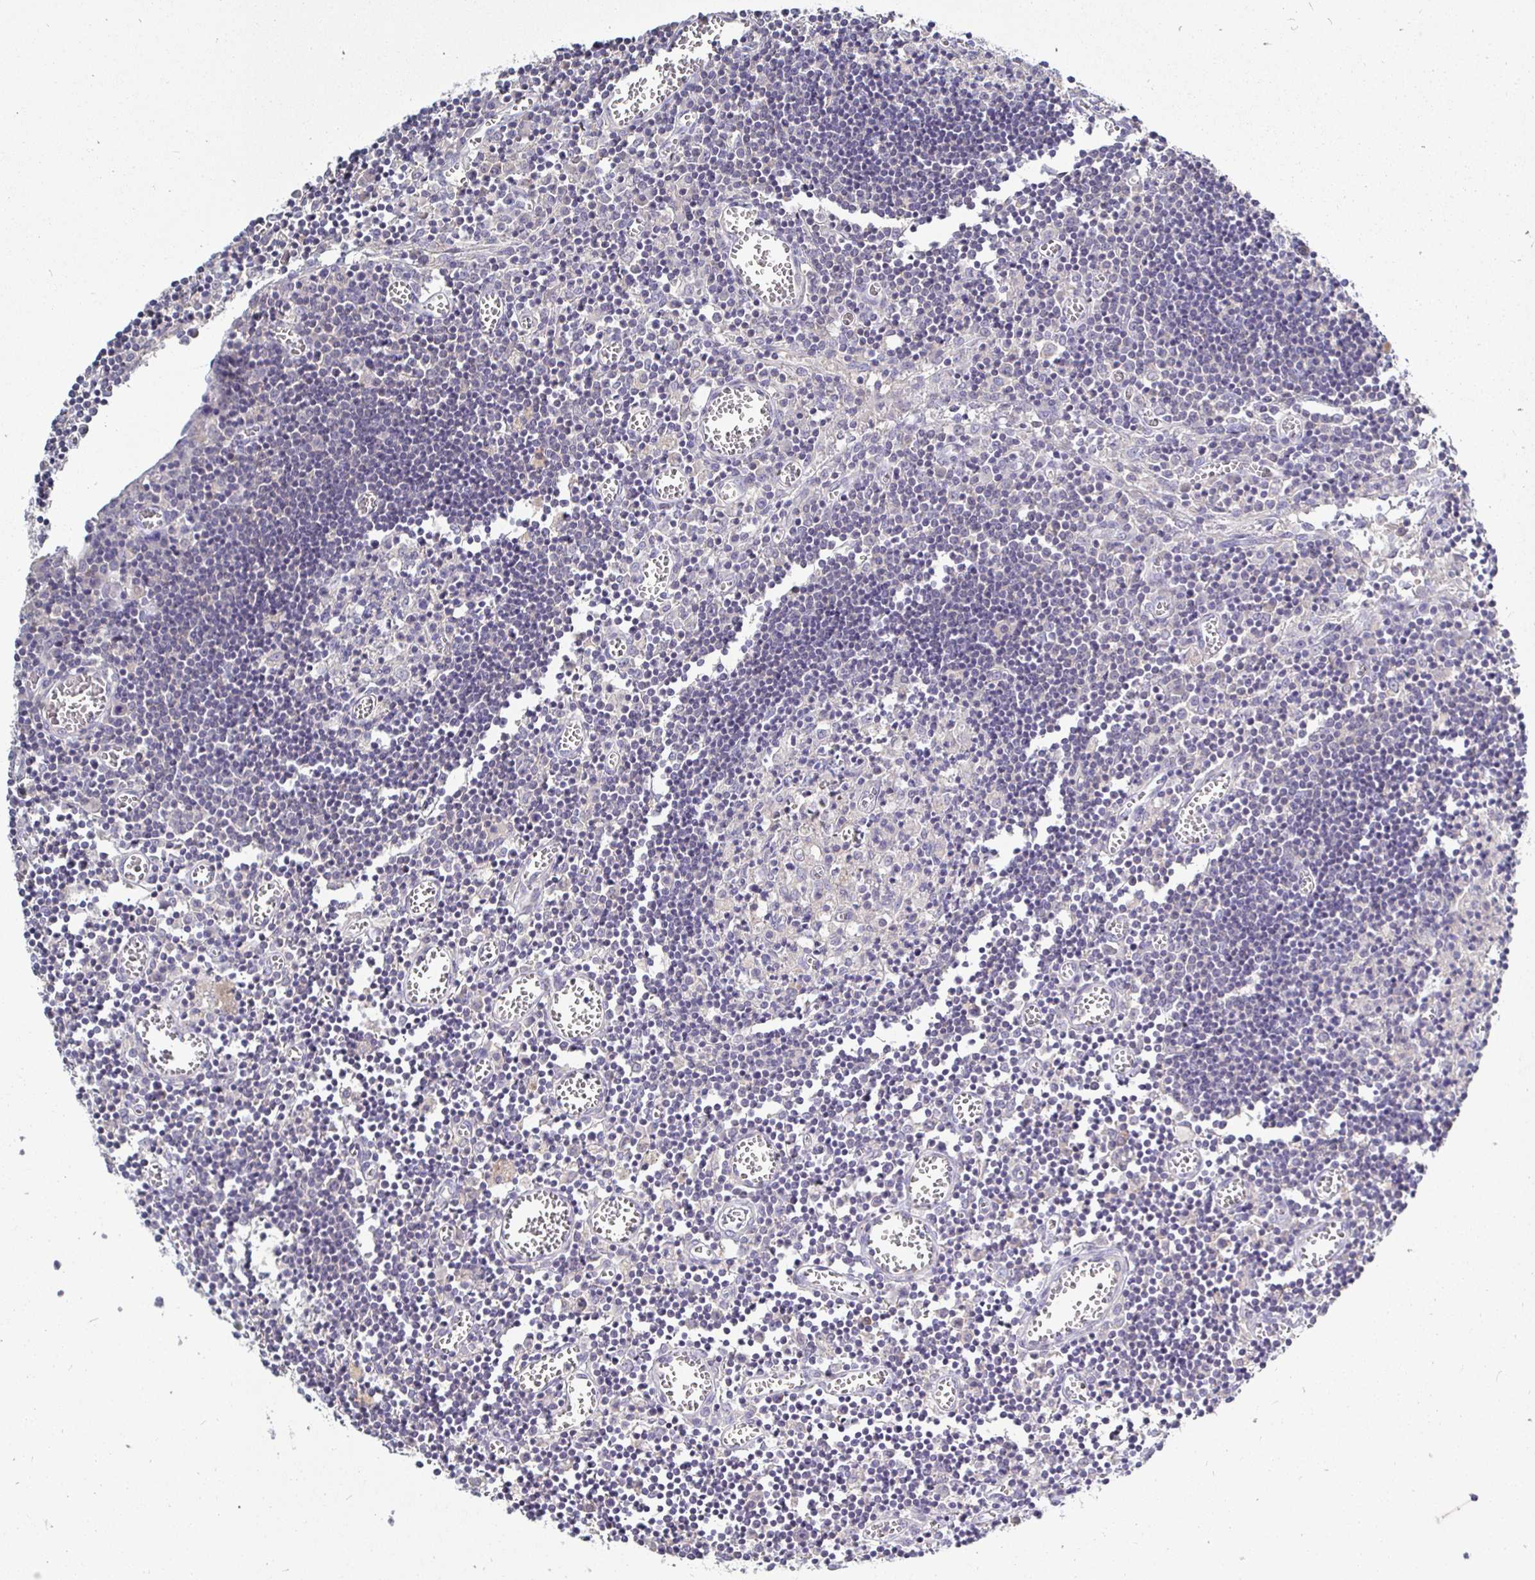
{"staining": {"intensity": "negative", "quantity": "none", "location": "none"}, "tissue": "lymph node", "cell_type": "Germinal center cells", "image_type": "normal", "snomed": [{"axis": "morphology", "description": "Normal tissue, NOS"}, {"axis": "topography", "description": "Lymph node"}], "caption": "Protein analysis of normal lymph node exhibits no significant expression in germinal center cells. (DAB IHC visualized using brightfield microscopy, high magnification).", "gene": "KIF21A", "patient": {"sex": "male", "age": 66}}